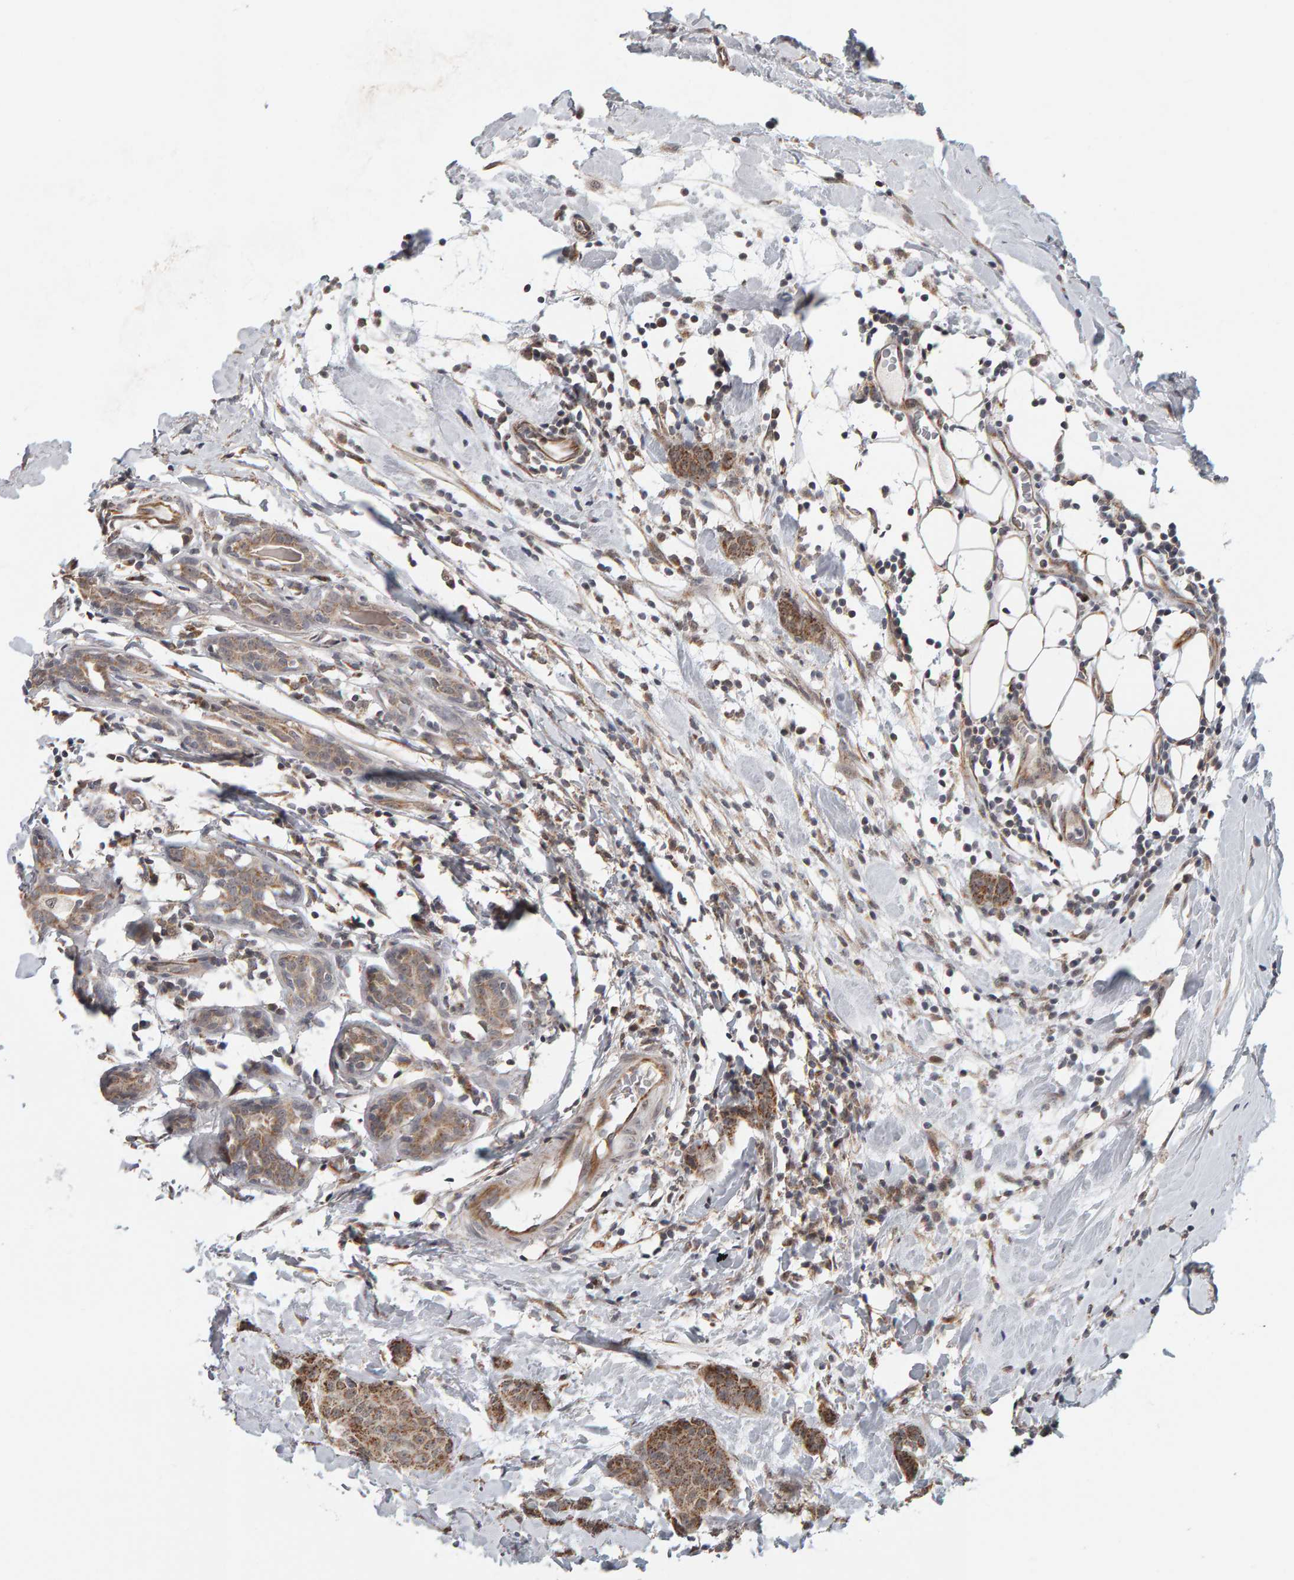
{"staining": {"intensity": "moderate", "quantity": ">75%", "location": "cytoplasmic/membranous"}, "tissue": "breast cancer", "cell_type": "Tumor cells", "image_type": "cancer", "snomed": [{"axis": "morphology", "description": "Normal tissue, NOS"}, {"axis": "morphology", "description": "Duct carcinoma"}, {"axis": "topography", "description": "Breast"}], "caption": "This is an image of IHC staining of breast invasive ductal carcinoma, which shows moderate expression in the cytoplasmic/membranous of tumor cells.", "gene": "DAP3", "patient": {"sex": "female", "age": 40}}